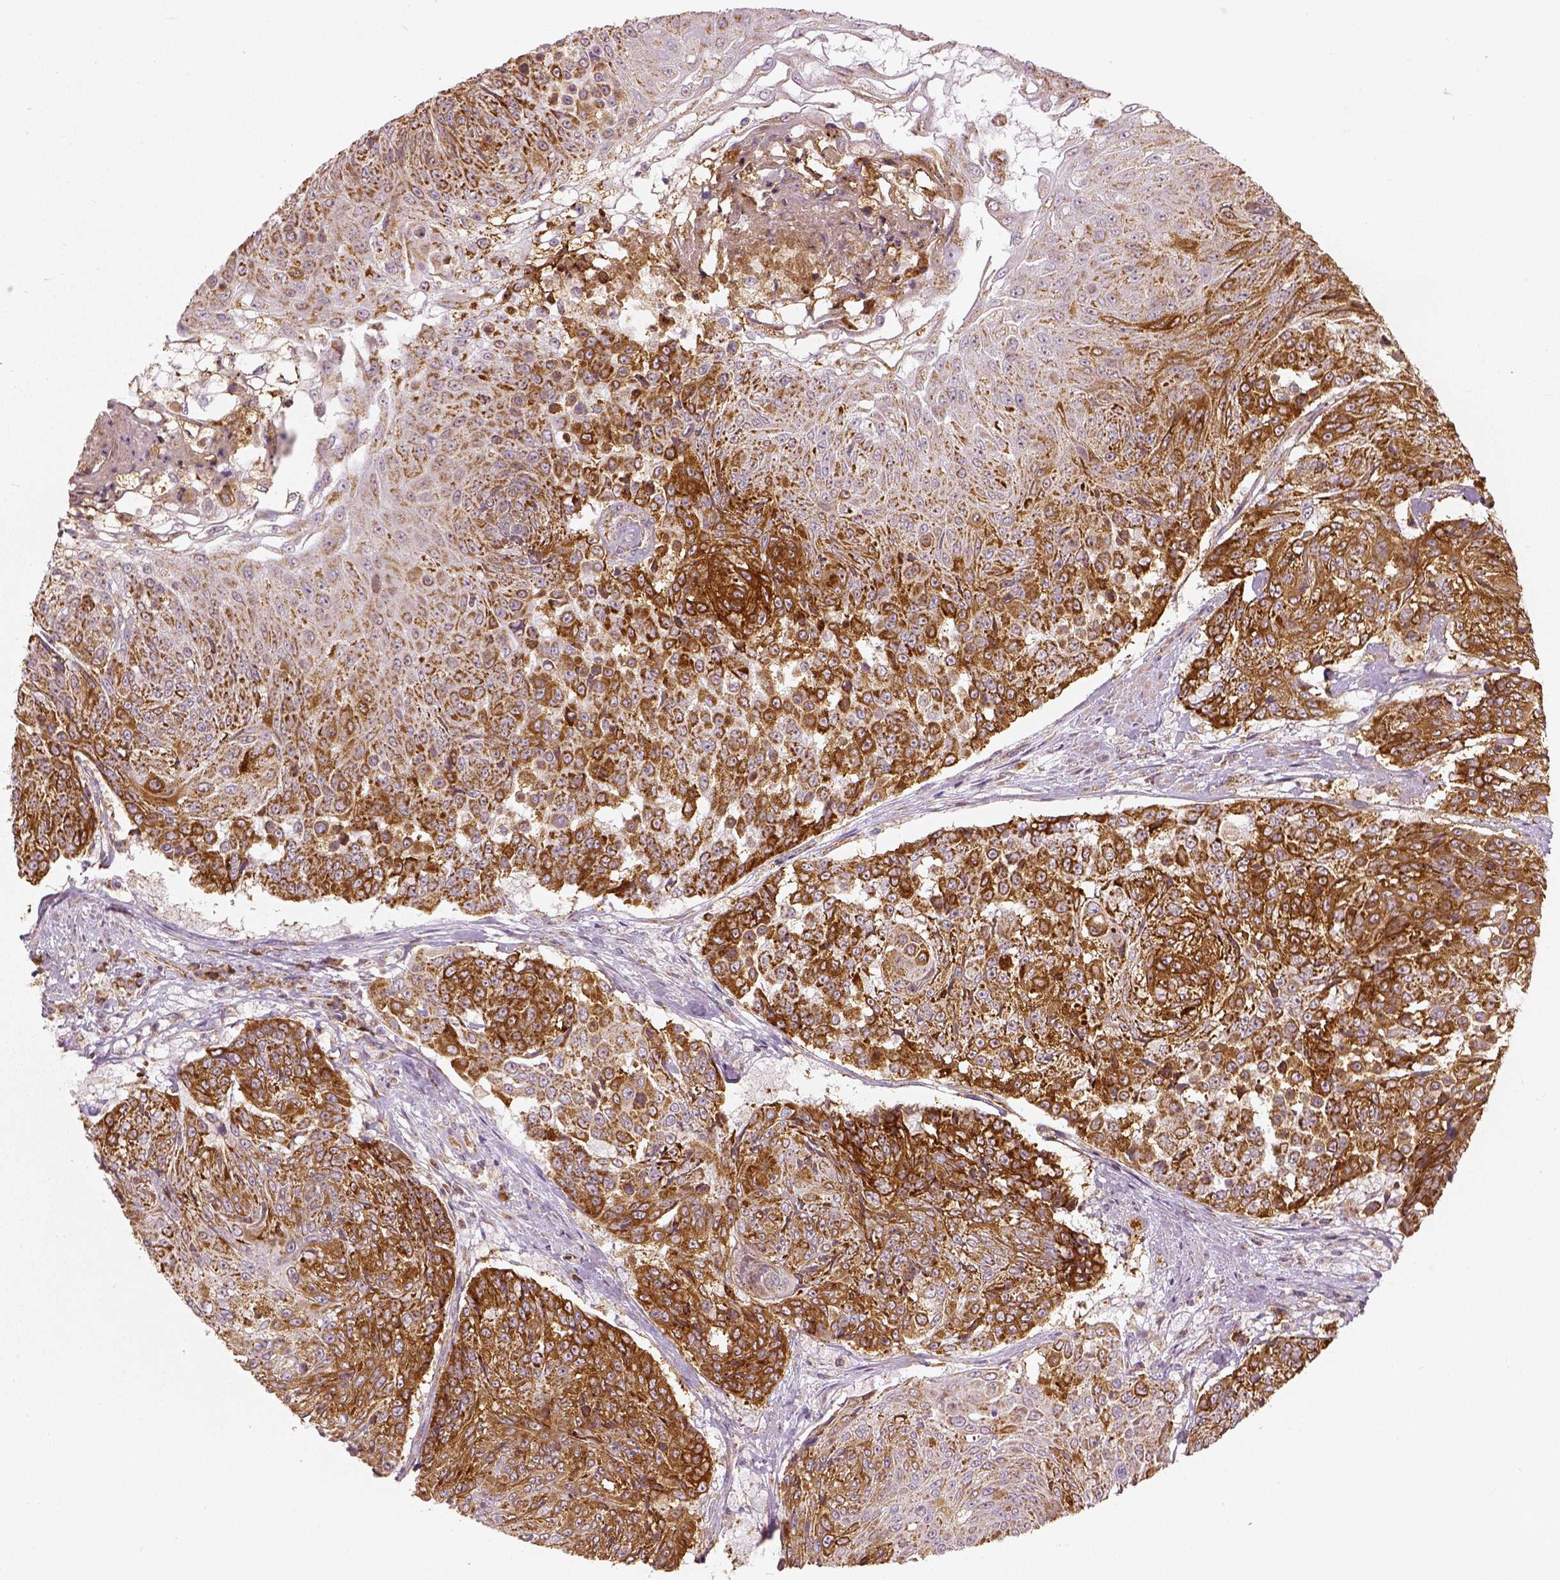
{"staining": {"intensity": "strong", "quantity": ">75%", "location": "cytoplasmic/membranous"}, "tissue": "urothelial cancer", "cell_type": "Tumor cells", "image_type": "cancer", "snomed": [{"axis": "morphology", "description": "Urothelial carcinoma, High grade"}, {"axis": "topography", "description": "Urinary bladder"}], "caption": "High-magnification brightfield microscopy of urothelial carcinoma (high-grade) stained with DAB (brown) and counterstained with hematoxylin (blue). tumor cells exhibit strong cytoplasmic/membranous positivity is seen in approximately>75% of cells. (DAB = brown stain, brightfield microscopy at high magnification).", "gene": "PGAM5", "patient": {"sex": "female", "age": 63}}